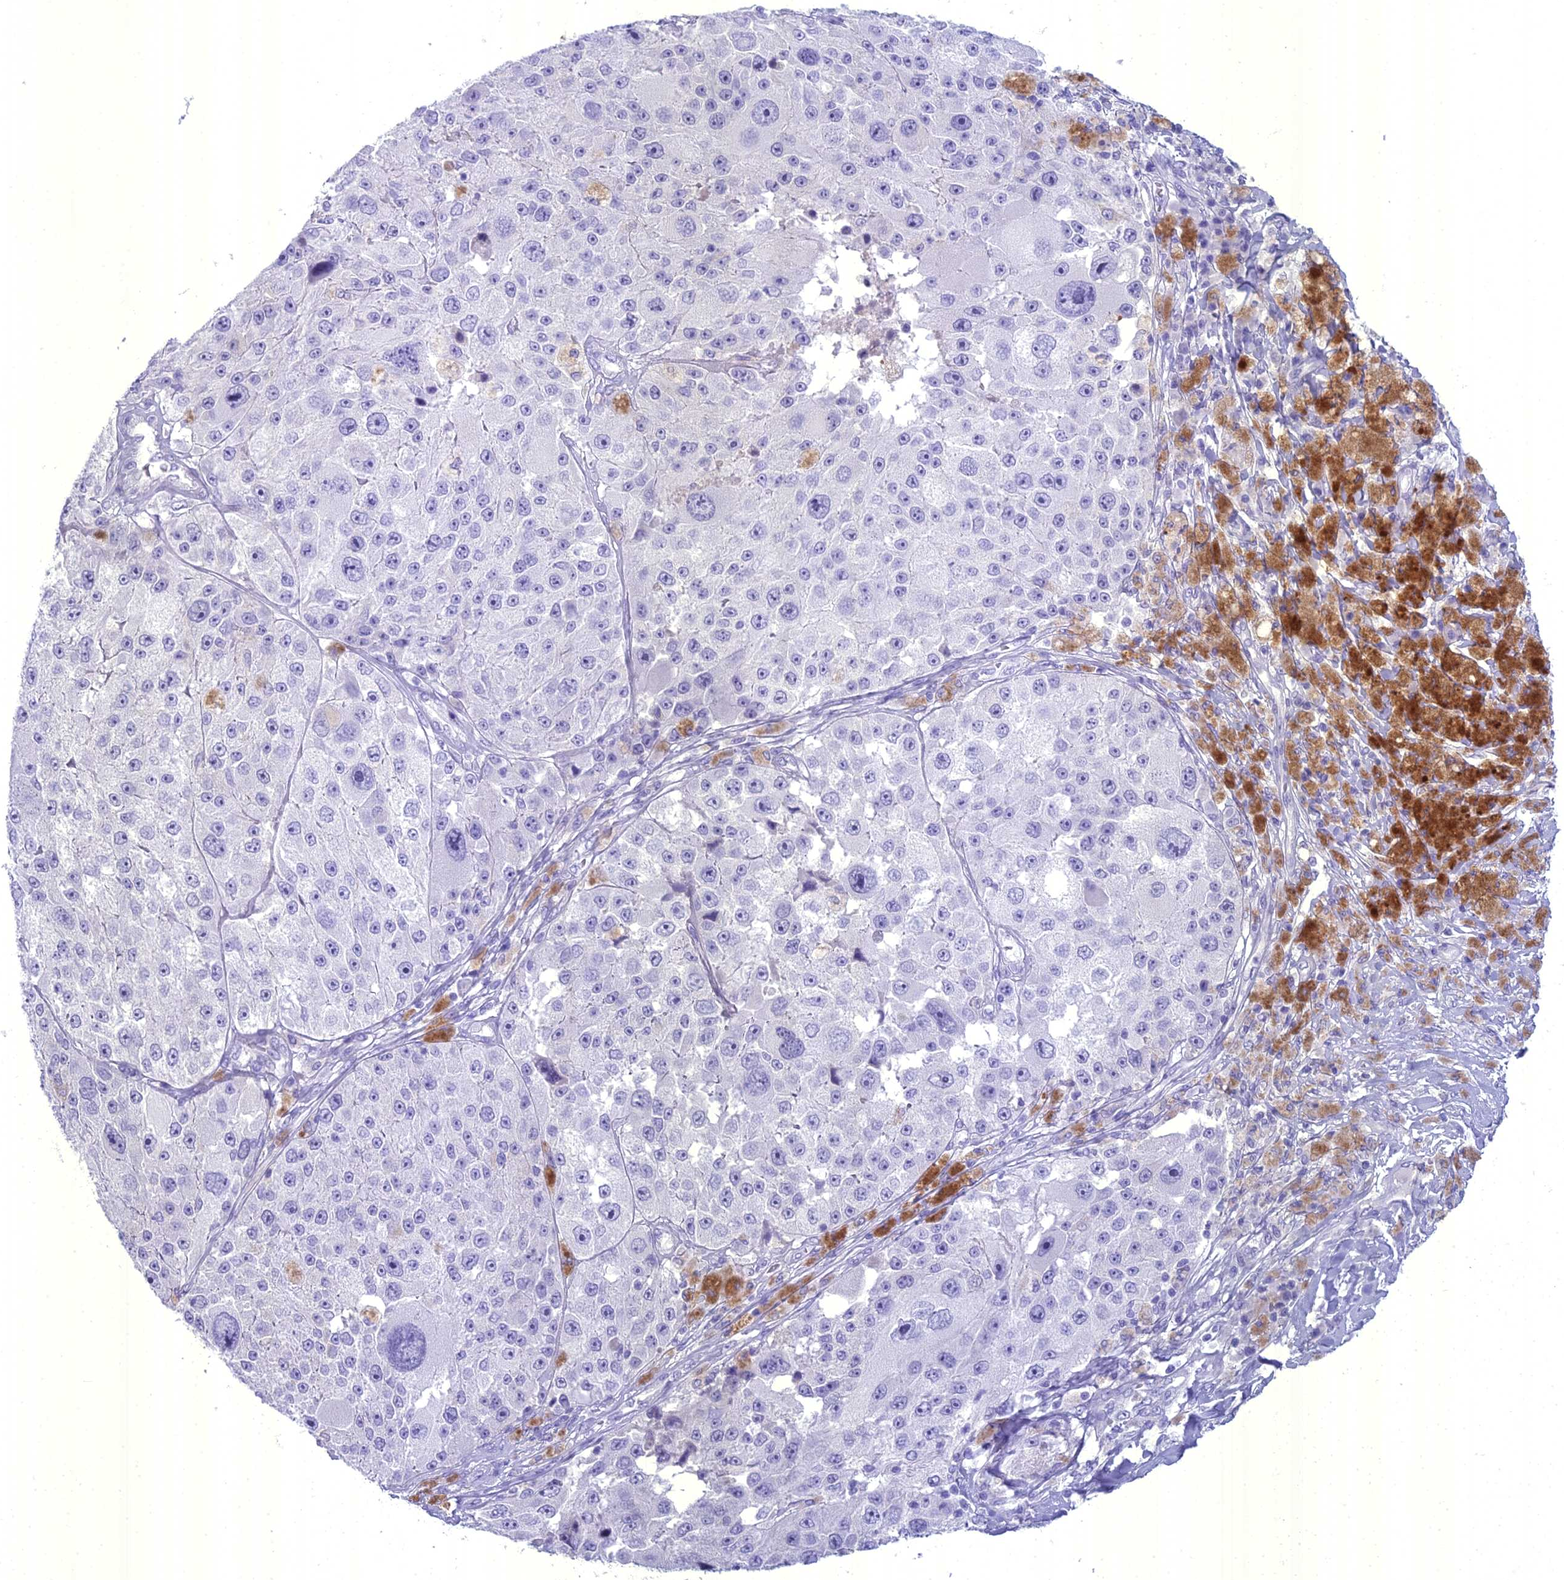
{"staining": {"intensity": "negative", "quantity": "none", "location": "none"}, "tissue": "melanoma", "cell_type": "Tumor cells", "image_type": "cancer", "snomed": [{"axis": "morphology", "description": "Malignant melanoma, Metastatic site"}, {"axis": "topography", "description": "Lymph node"}], "caption": "Immunohistochemistry of human malignant melanoma (metastatic site) shows no expression in tumor cells. Brightfield microscopy of IHC stained with DAB (brown) and hematoxylin (blue), captured at high magnification.", "gene": "UNC80", "patient": {"sex": "male", "age": 62}}